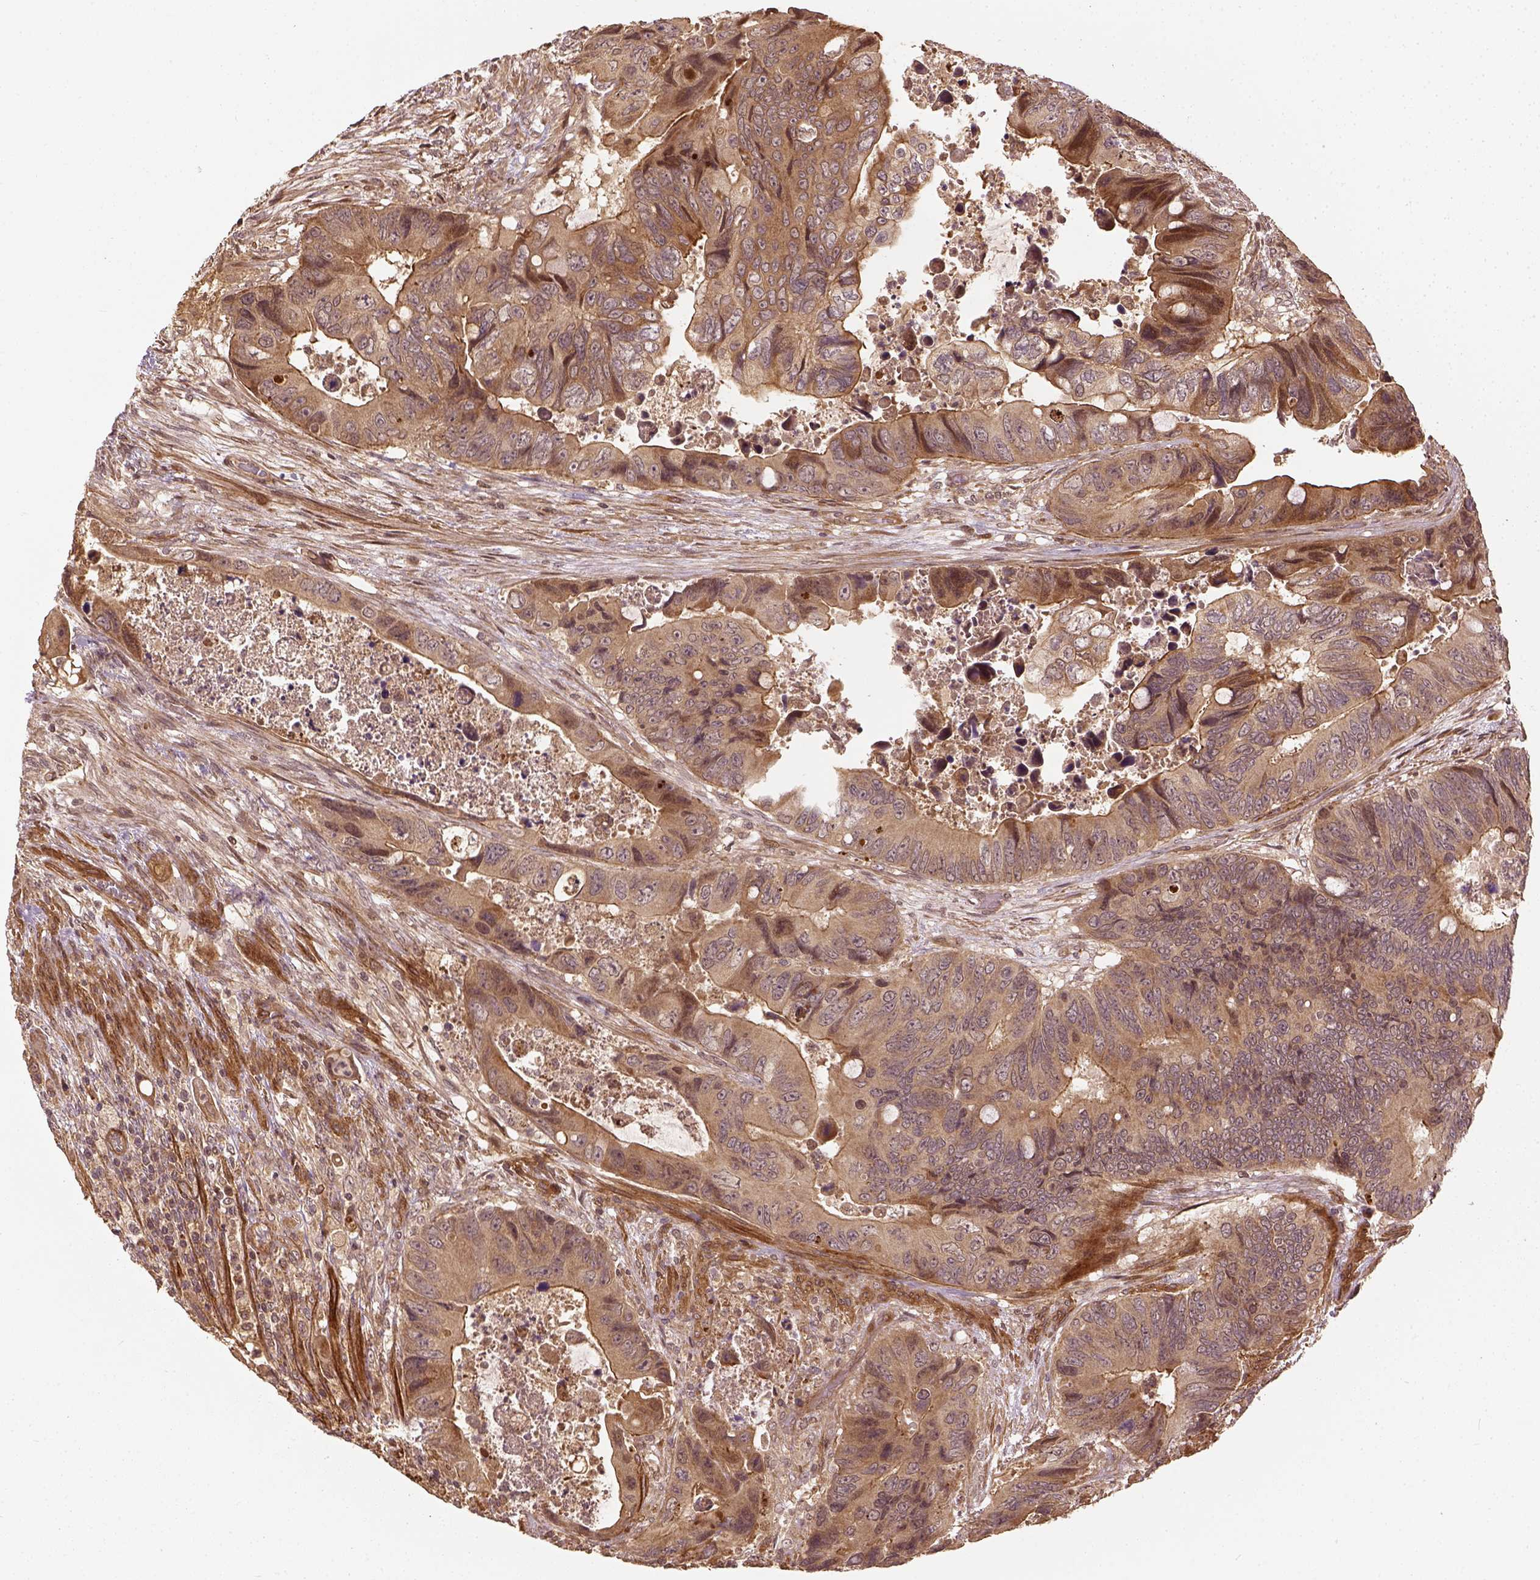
{"staining": {"intensity": "moderate", "quantity": ">75%", "location": "cytoplasmic/membranous"}, "tissue": "colorectal cancer", "cell_type": "Tumor cells", "image_type": "cancer", "snomed": [{"axis": "morphology", "description": "Adenocarcinoma, NOS"}, {"axis": "topography", "description": "Rectum"}], "caption": "Adenocarcinoma (colorectal) stained with a brown dye demonstrates moderate cytoplasmic/membranous positive positivity in about >75% of tumor cells.", "gene": "VEGFA", "patient": {"sex": "male", "age": 63}}